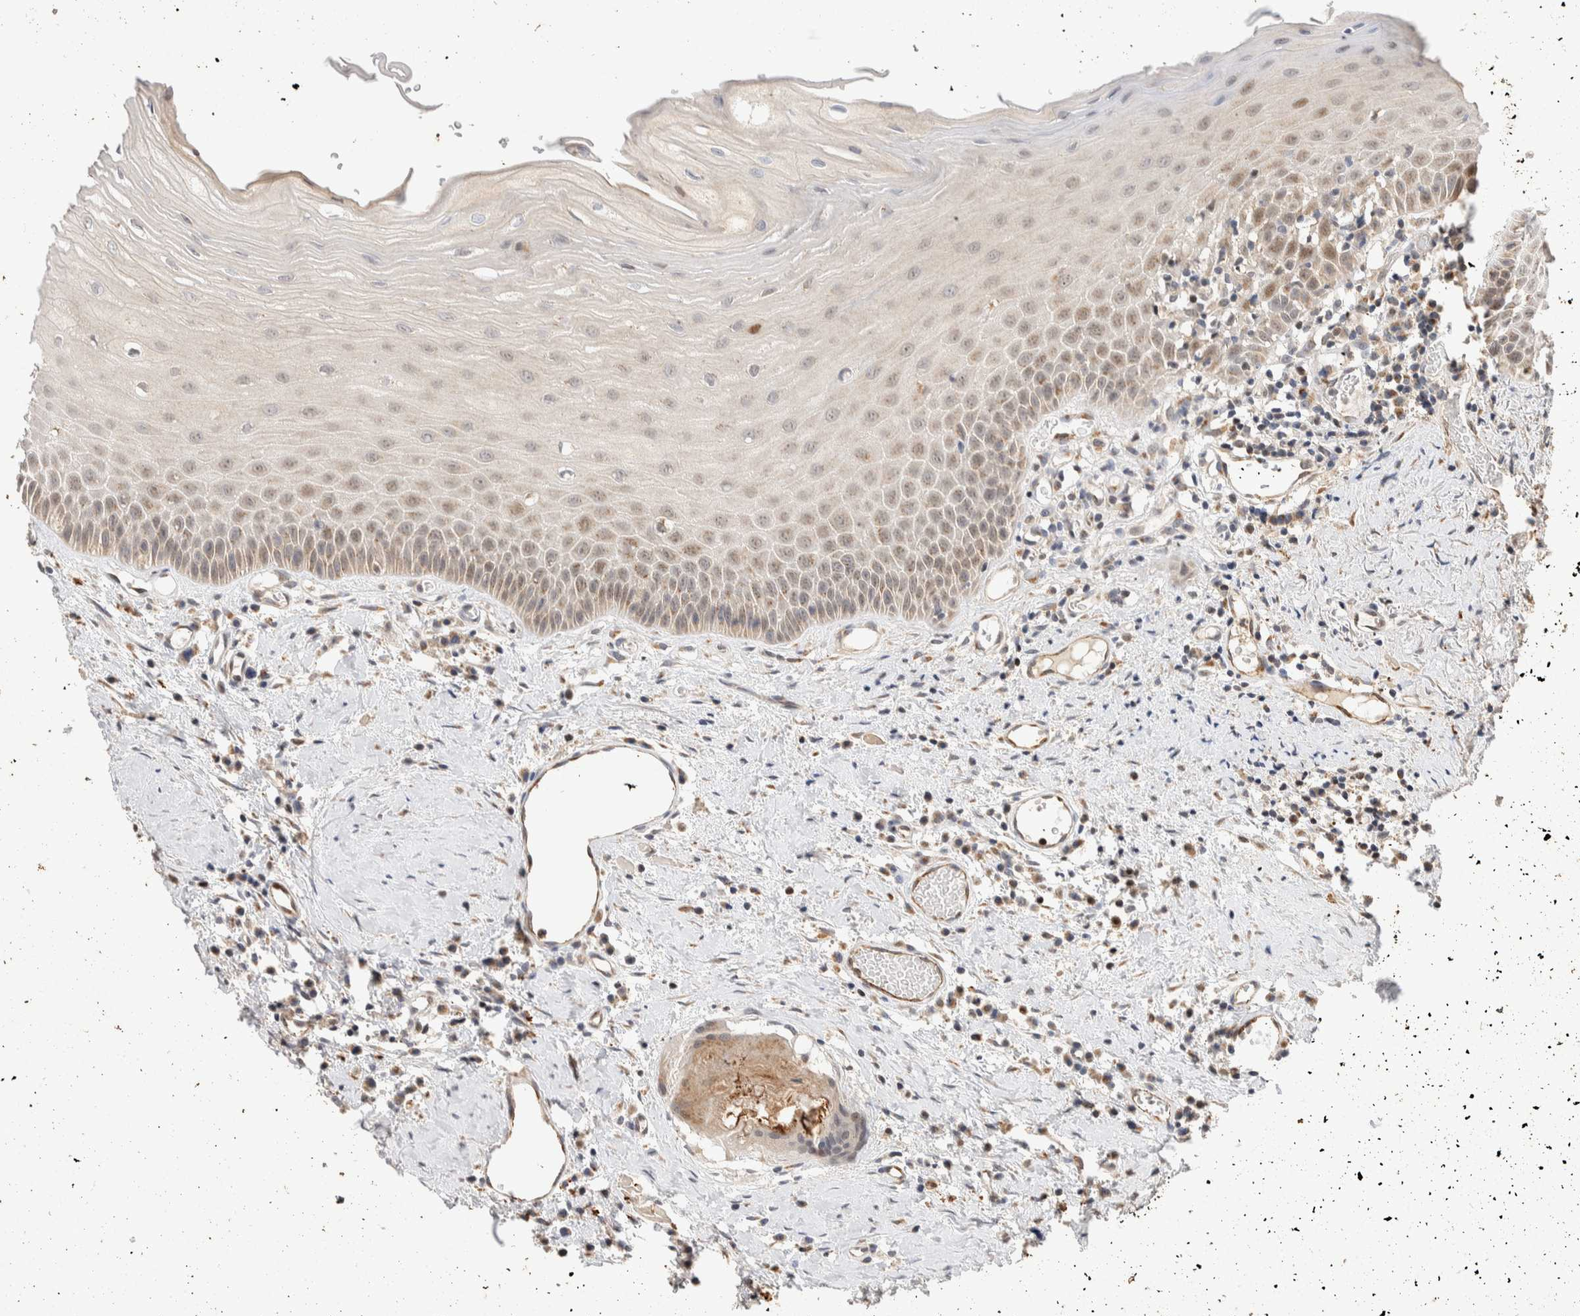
{"staining": {"intensity": "strong", "quantity": "25%-75%", "location": "nuclear"}, "tissue": "oral mucosa", "cell_type": "Squamous epithelial cells", "image_type": "normal", "snomed": [{"axis": "morphology", "description": "Normal tissue, NOS"}, {"axis": "topography", "description": "Skeletal muscle"}, {"axis": "topography", "description": "Oral tissue"}, {"axis": "topography", "description": "Peripheral nerve tissue"}], "caption": "Immunohistochemistry staining of benign oral mucosa, which demonstrates high levels of strong nuclear positivity in approximately 25%-75% of squamous epithelial cells indicating strong nuclear protein staining. The staining was performed using DAB (brown) for protein detection and nuclei were counterstained in hematoxylin (blue).", "gene": "NSMAF", "patient": {"sex": "female", "age": 84}}